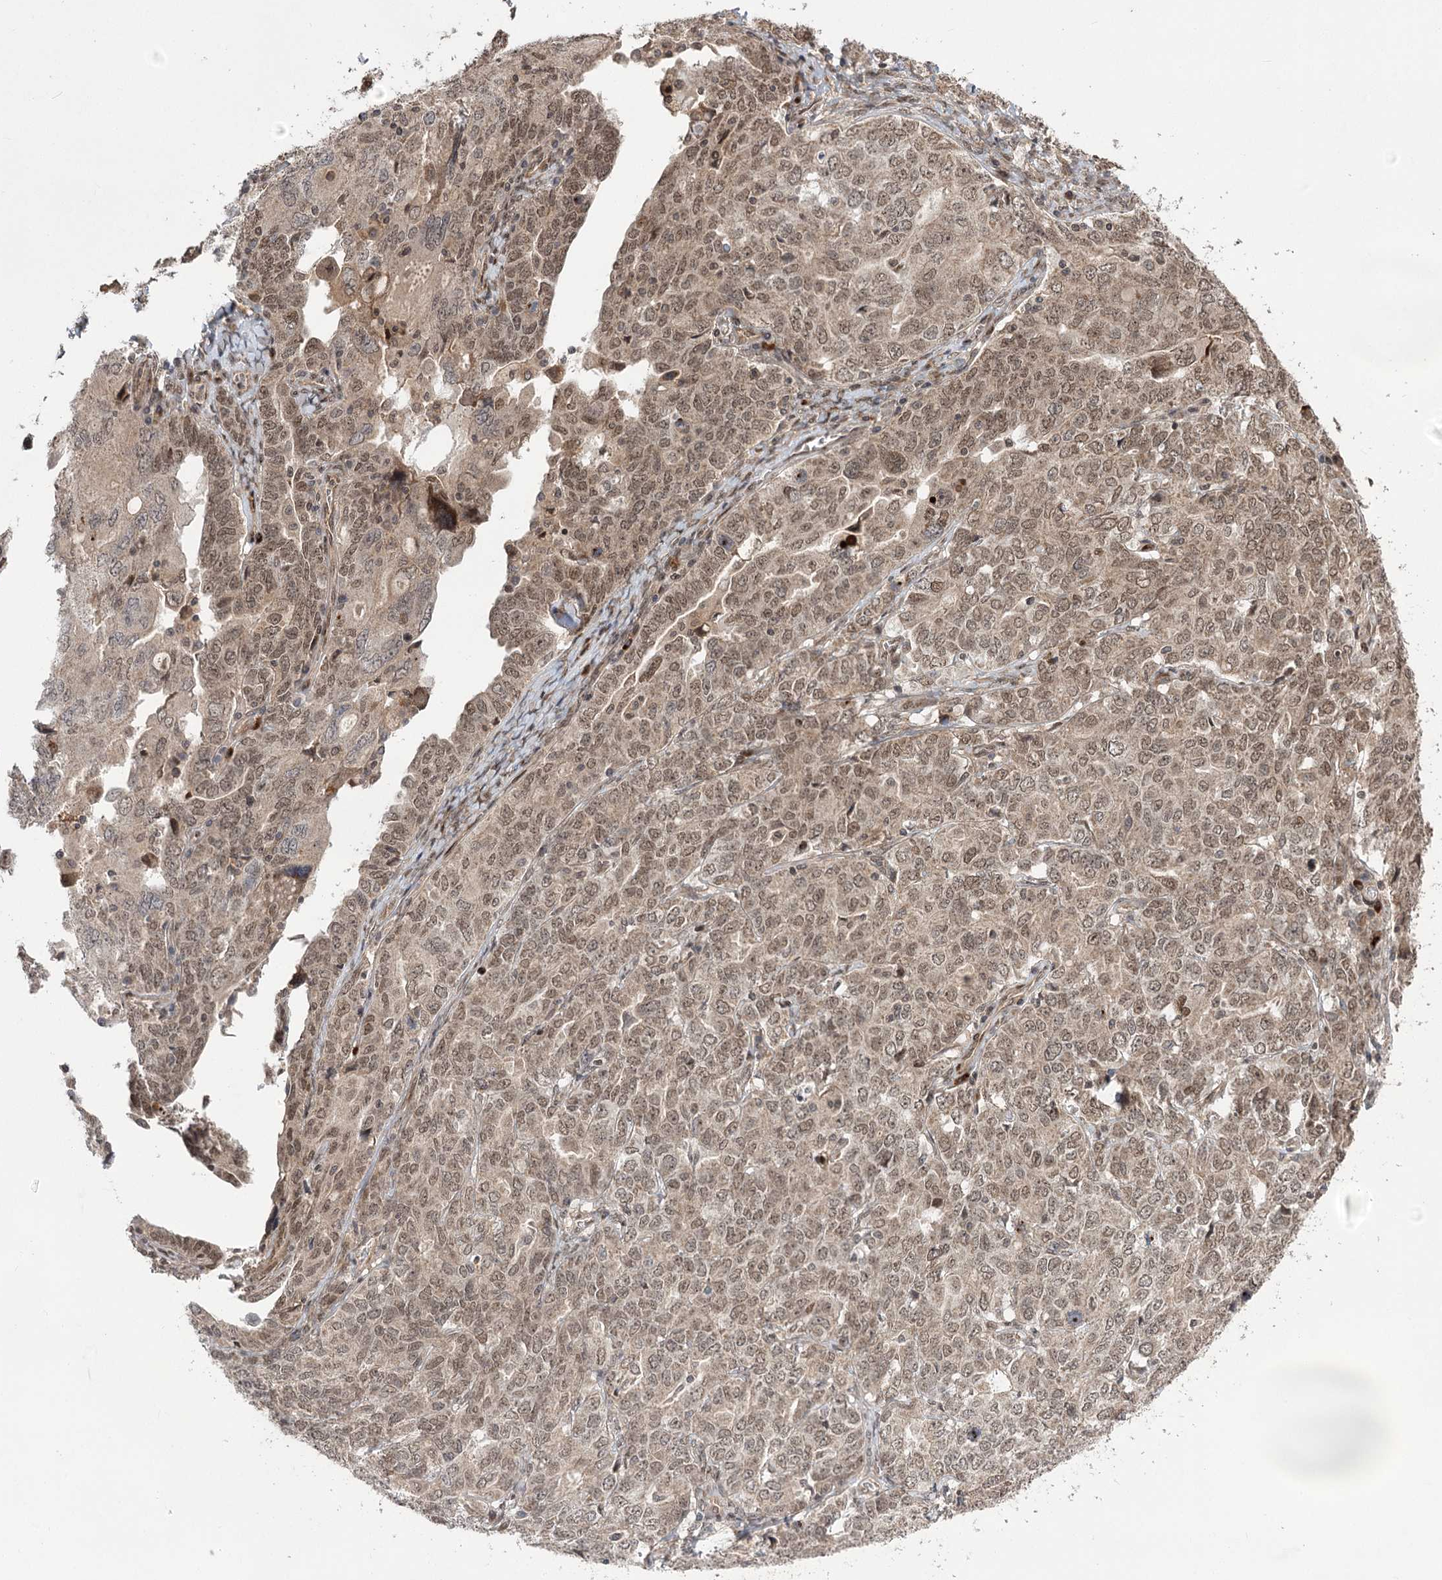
{"staining": {"intensity": "weak", "quantity": ">75%", "location": "nuclear"}, "tissue": "ovarian cancer", "cell_type": "Tumor cells", "image_type": "cancer", "snomed": [{"axis": "morphology", "description": "Carcinoma, endometroid"}, {"axis": "topography", "description": "Ovary"}], "caption": "The image shows a brown stain indicating the presence of a protein in the nuclear of tumor cells in endometroid carcinoma (ovarian).", "gene": "TENM2", "patient": {"sex": "female", "age": 62}}